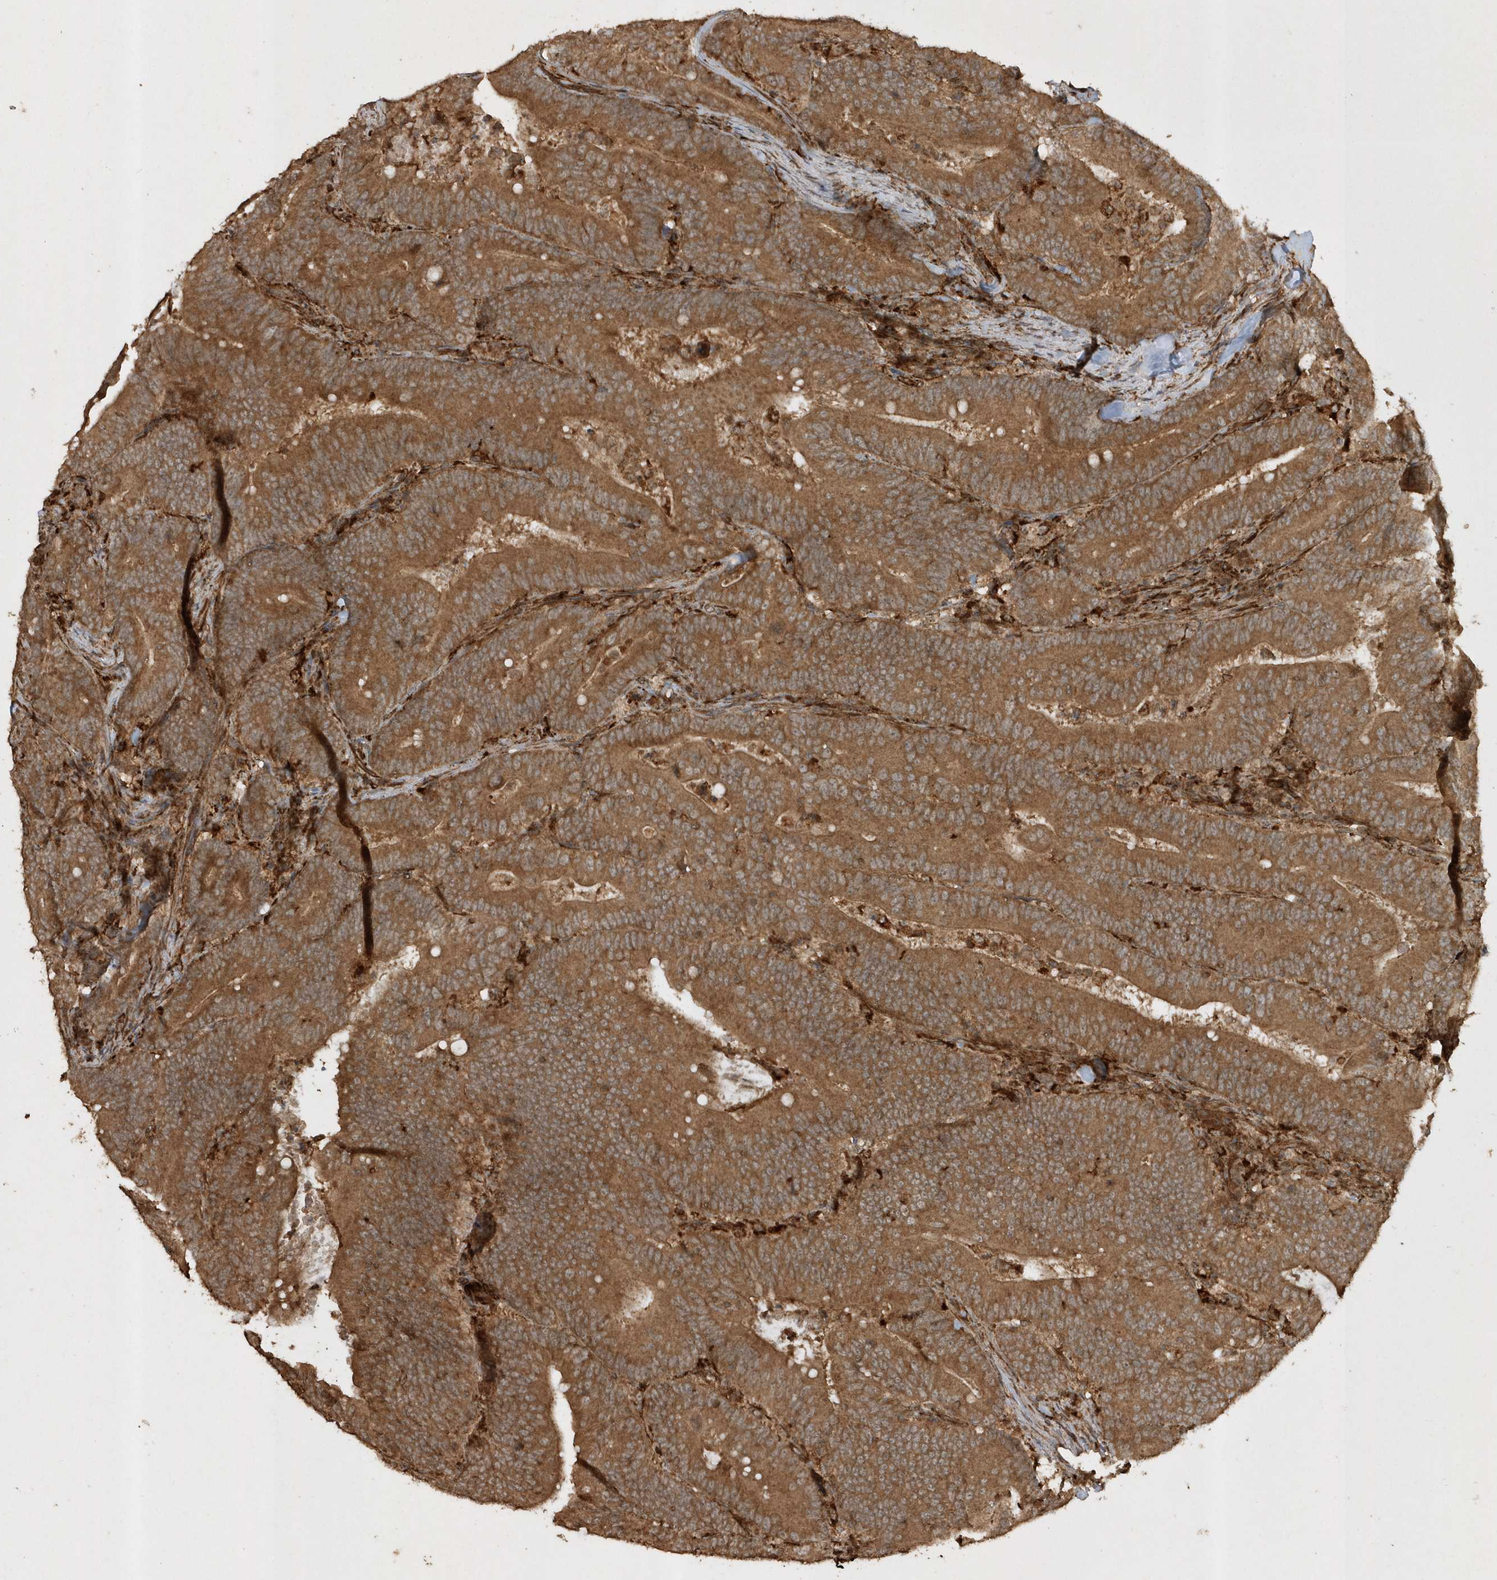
{"staining": {"intensity": "strong", "quantity": ">75%", "location": "cytoplasmic/membranous"}, "tissue": "colorectal cancer", "cell_type": "Tumor cells", "image_type": "cancer", "snomed": [{"axis": "morphology", "description": "Adenocarcinoma, NOS"}, {"axis": "topography", "description": "Colon"}], "caption": "Immunohistochemistry (IHC) (DAB) staining of human colorectal adenocarcinoma displays strong cytoplasmic/membranous protein staining in about >75% of tumor cells. (DAB (3,3'-diaminobenzidine) = brown stain, brightfield microscopy at high magnification).", "gene": "AVPI1", "patient": {"sex": "female", "age": 66}}